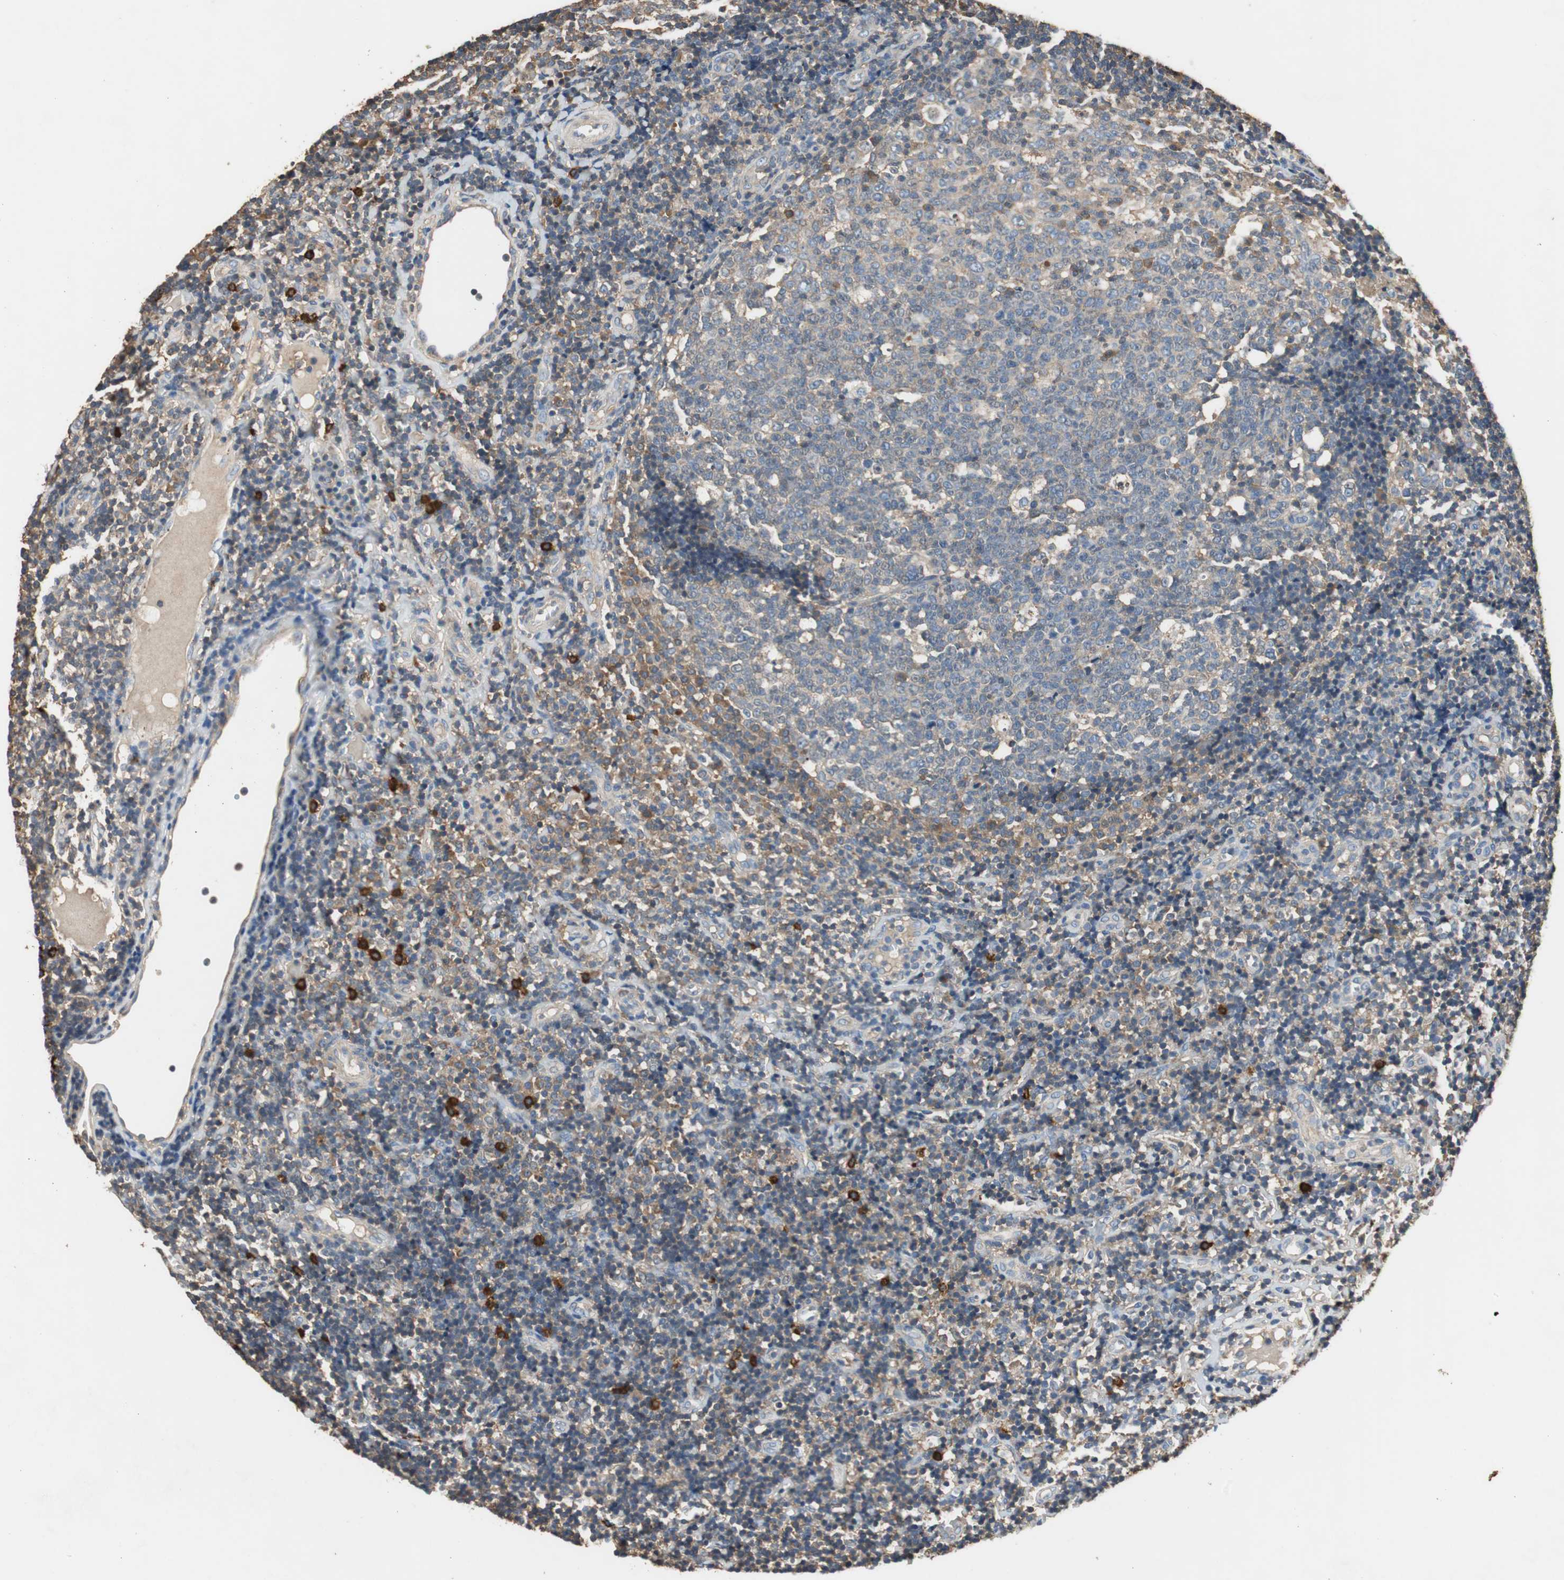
{"staining": {"intensity": "weak", "quantity": "25%-75%", "location": "cytoplasmic/membranous"}, "tissue": "tonsil", "cell_type": "Germinal center cells", "image_type": "normal", "snomed": [{"axis": "morphology", "description": "Normal tissue, NOS"}, {"axis": "topography", "description": "Tonsil"}], "caption": "Brown immunohistochemical staining in normal tonsil reveals weak cytoplasmic/membranous positivity in approximately 25%-75% of germinal center cells. The protein of interest is shown in brown color, while the nuclei are stained blue.", "gene": "TNFRSF14", "patient": {"sex": "female", "age": 40}}